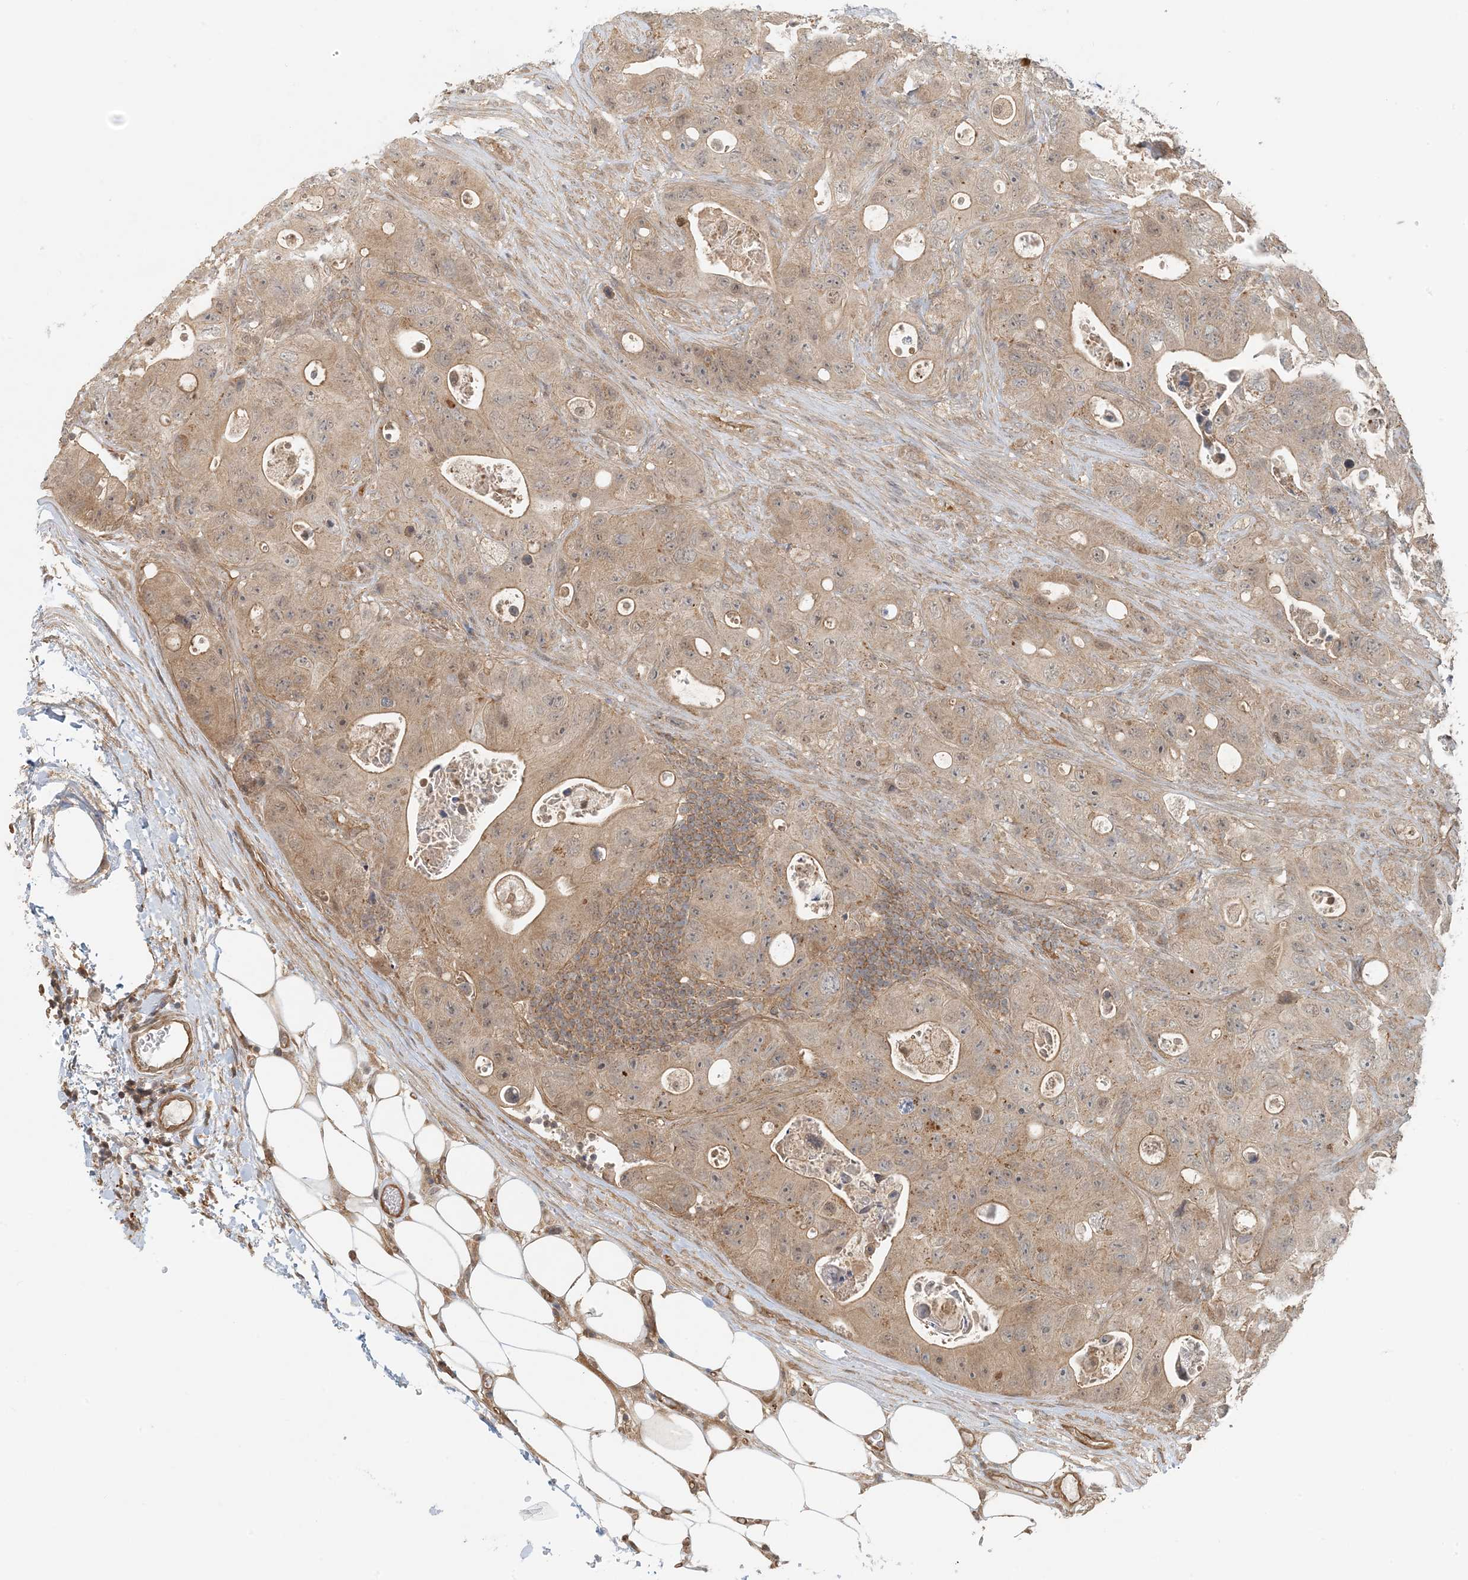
{"staining": {"intensity": "moderate", "quantity": ">75%", "location": "cytoplasmic/membranous"}, "tissue": "colorectal cancer", "cell_type": "Tumor cells", "image_type": "cancer", "snomed": [{"axis": "morphology", "description": "Adenocarcinoma, NOS"}, {"axis": "topography", "description": "Colon"}], "caption": "Colorectal cancer (adenocarcinoma) was stained to show a protein in brown. There is medium levels of moderate cytoplasmic/membranous expression in approximately >75% of tumor cells. (DAB (3,3'-diaminobenzidine) IHC, brown staining for protein, blue staining for nuclei).", "gene": "OBI1", "patient": {"sex": "female", "age": 46}}